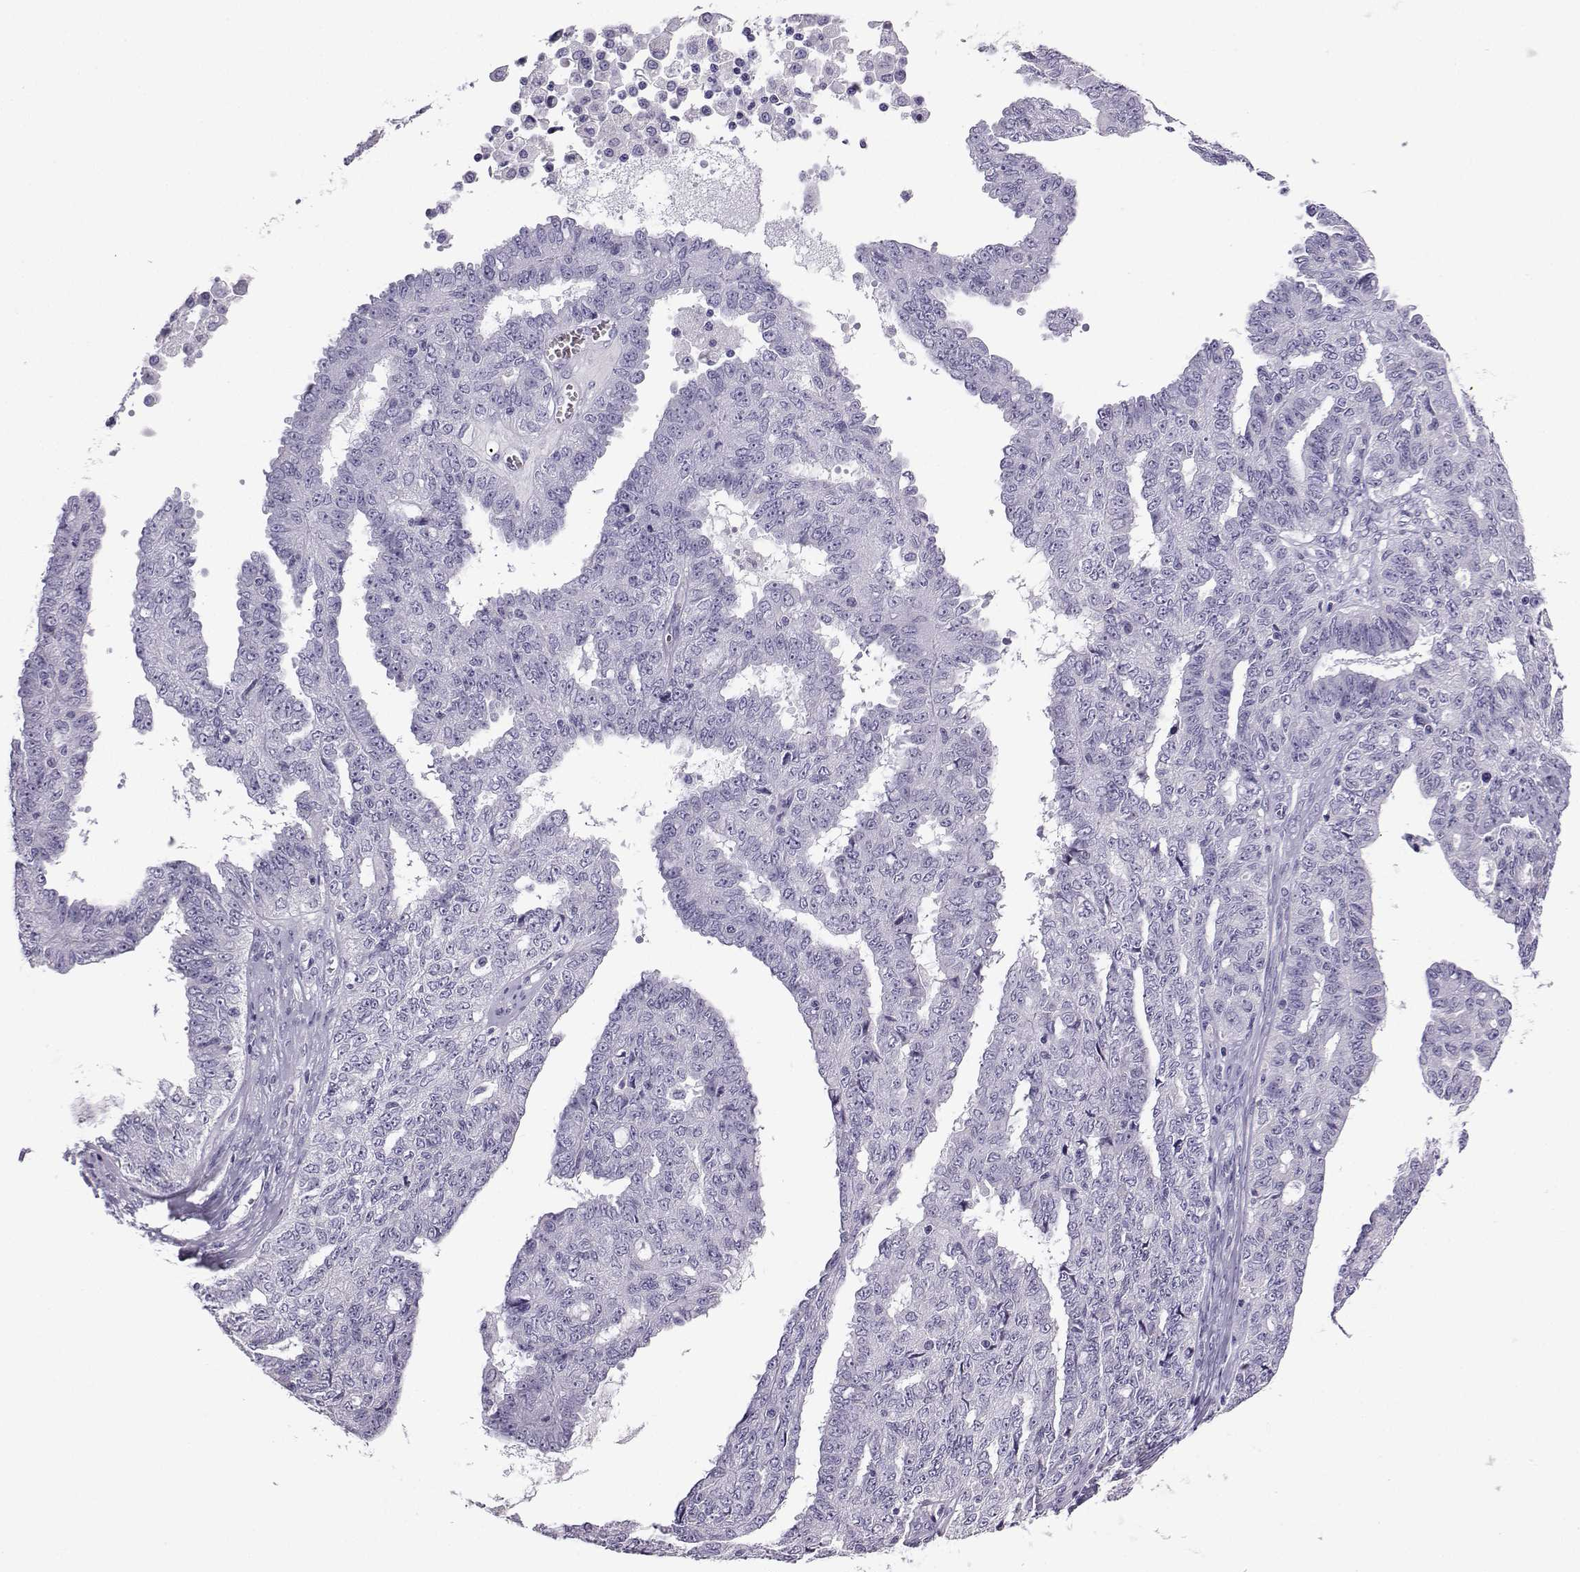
{"staining": {"intensity": "negative", "quantity": "none", "location": "none"}, "tissue": "ovarian cancer", "cell_type": "Tumor cells", "image_type": "cancer", "snomed": [{"axis": "morphology", "description": "Cystadenocarcinoma, serous, NOS"}, {"axis": "topography", "description": "Ovary"}], "caption": "This is an immunohistochemistry photomicrograph of human ovarian cancer. There is no expression in tumor cells.", "gene": "NEFL", "patient": {"sex": "female", "age": 71}}